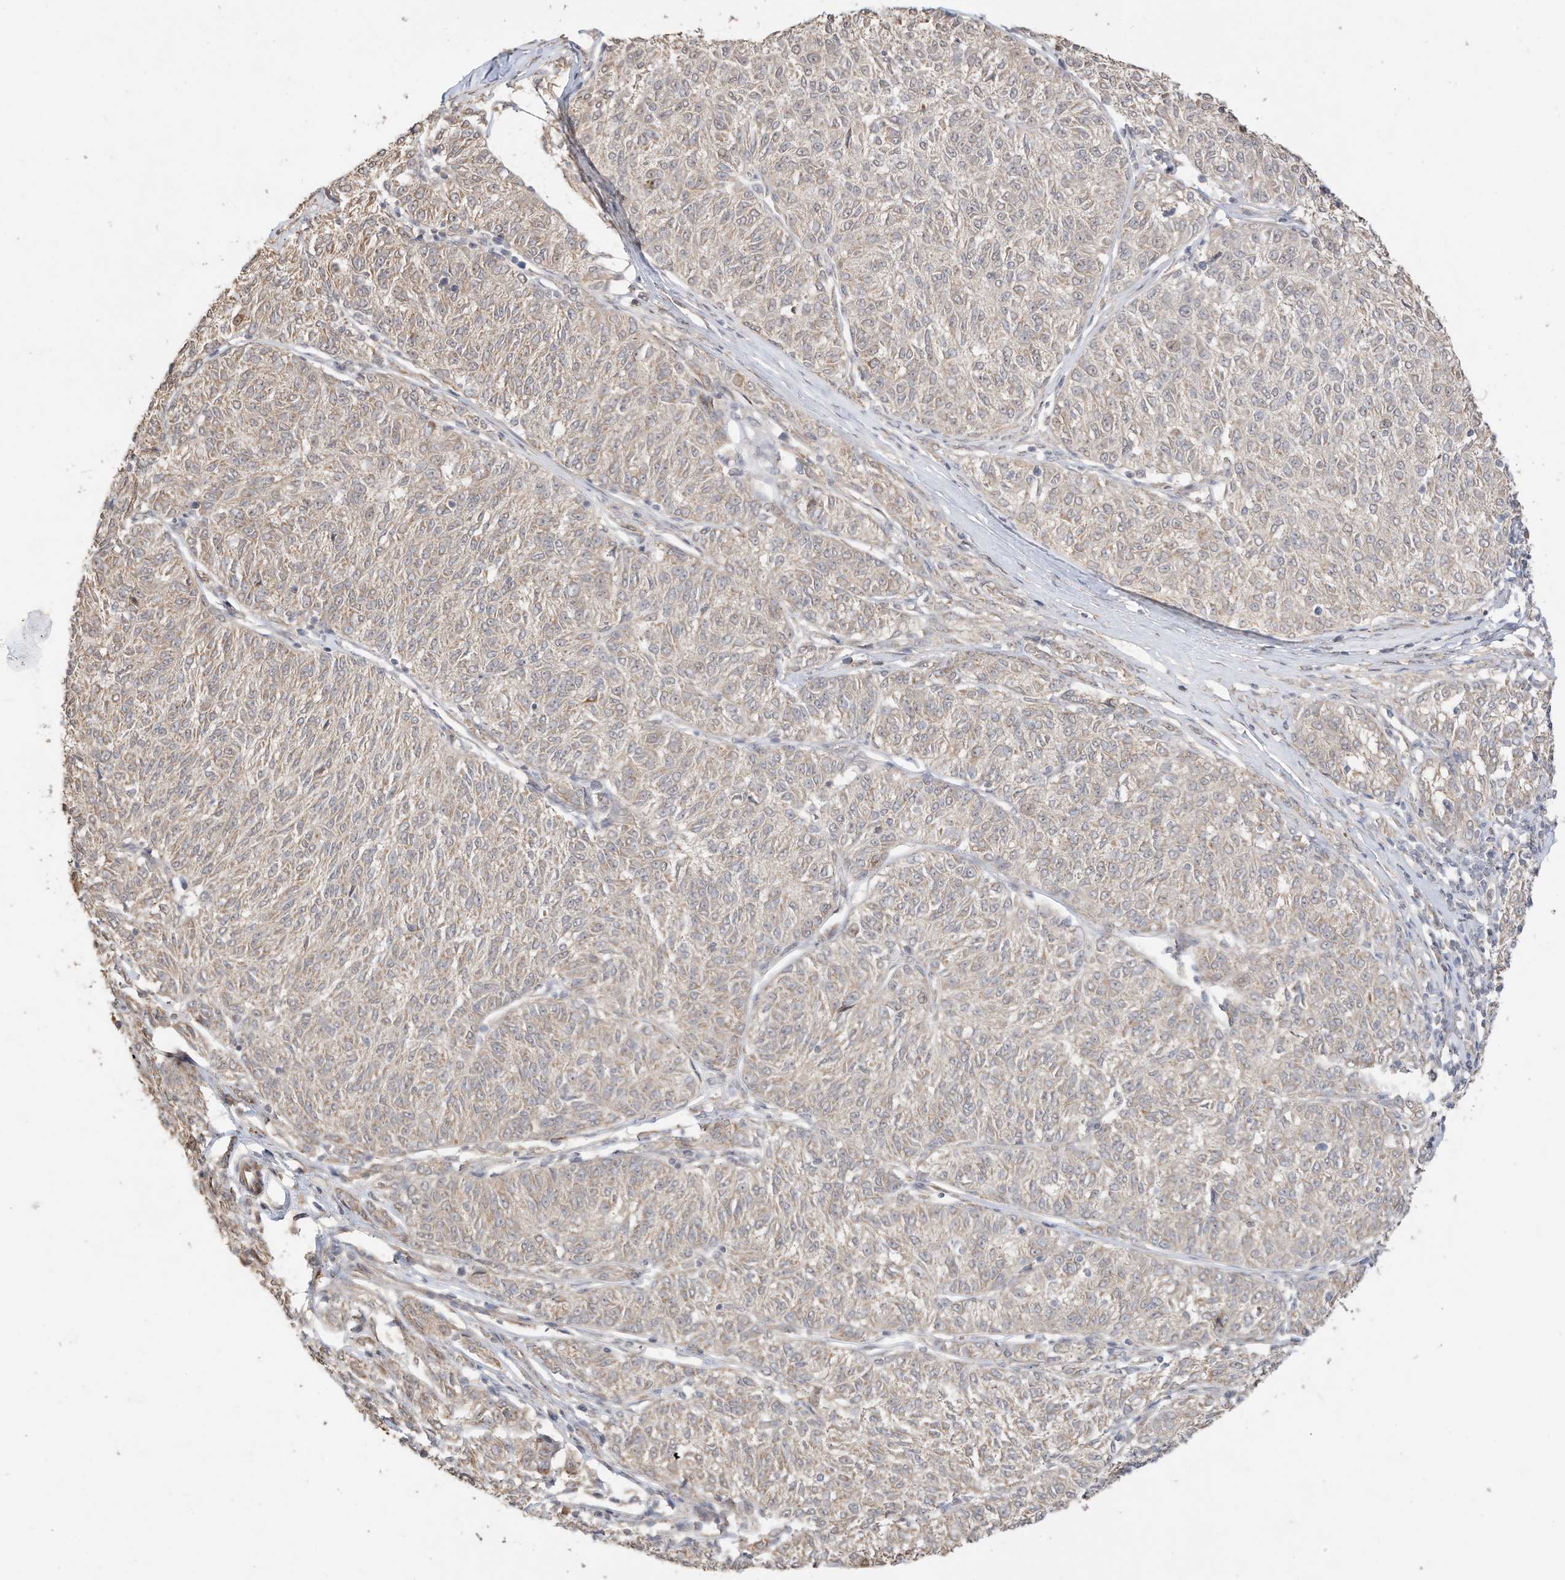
{"staining": {"intensity": "weak", "quantity": ">75%", "location": "cytoplasmic/membranous"}, "tissue": "melanoma", "cell_type": "Tumor cells", "image_type": "cancer", "snomed": [{"axis": "morphology", "description": "Malignant melanoma, NOS"}, {"axis": "topography", "description": "Skin"}], "caption": "Malignant melanoma tissue displays weak cytoplasmic/membranous staining in about >75% of tumor cells The protein is stained brown, and the nuclei are stained in blue (DAB IHC with brightfield microscopy, high magnification).", "gene": "CAGE1", "patient": {"sex": "female", "age": 72}}